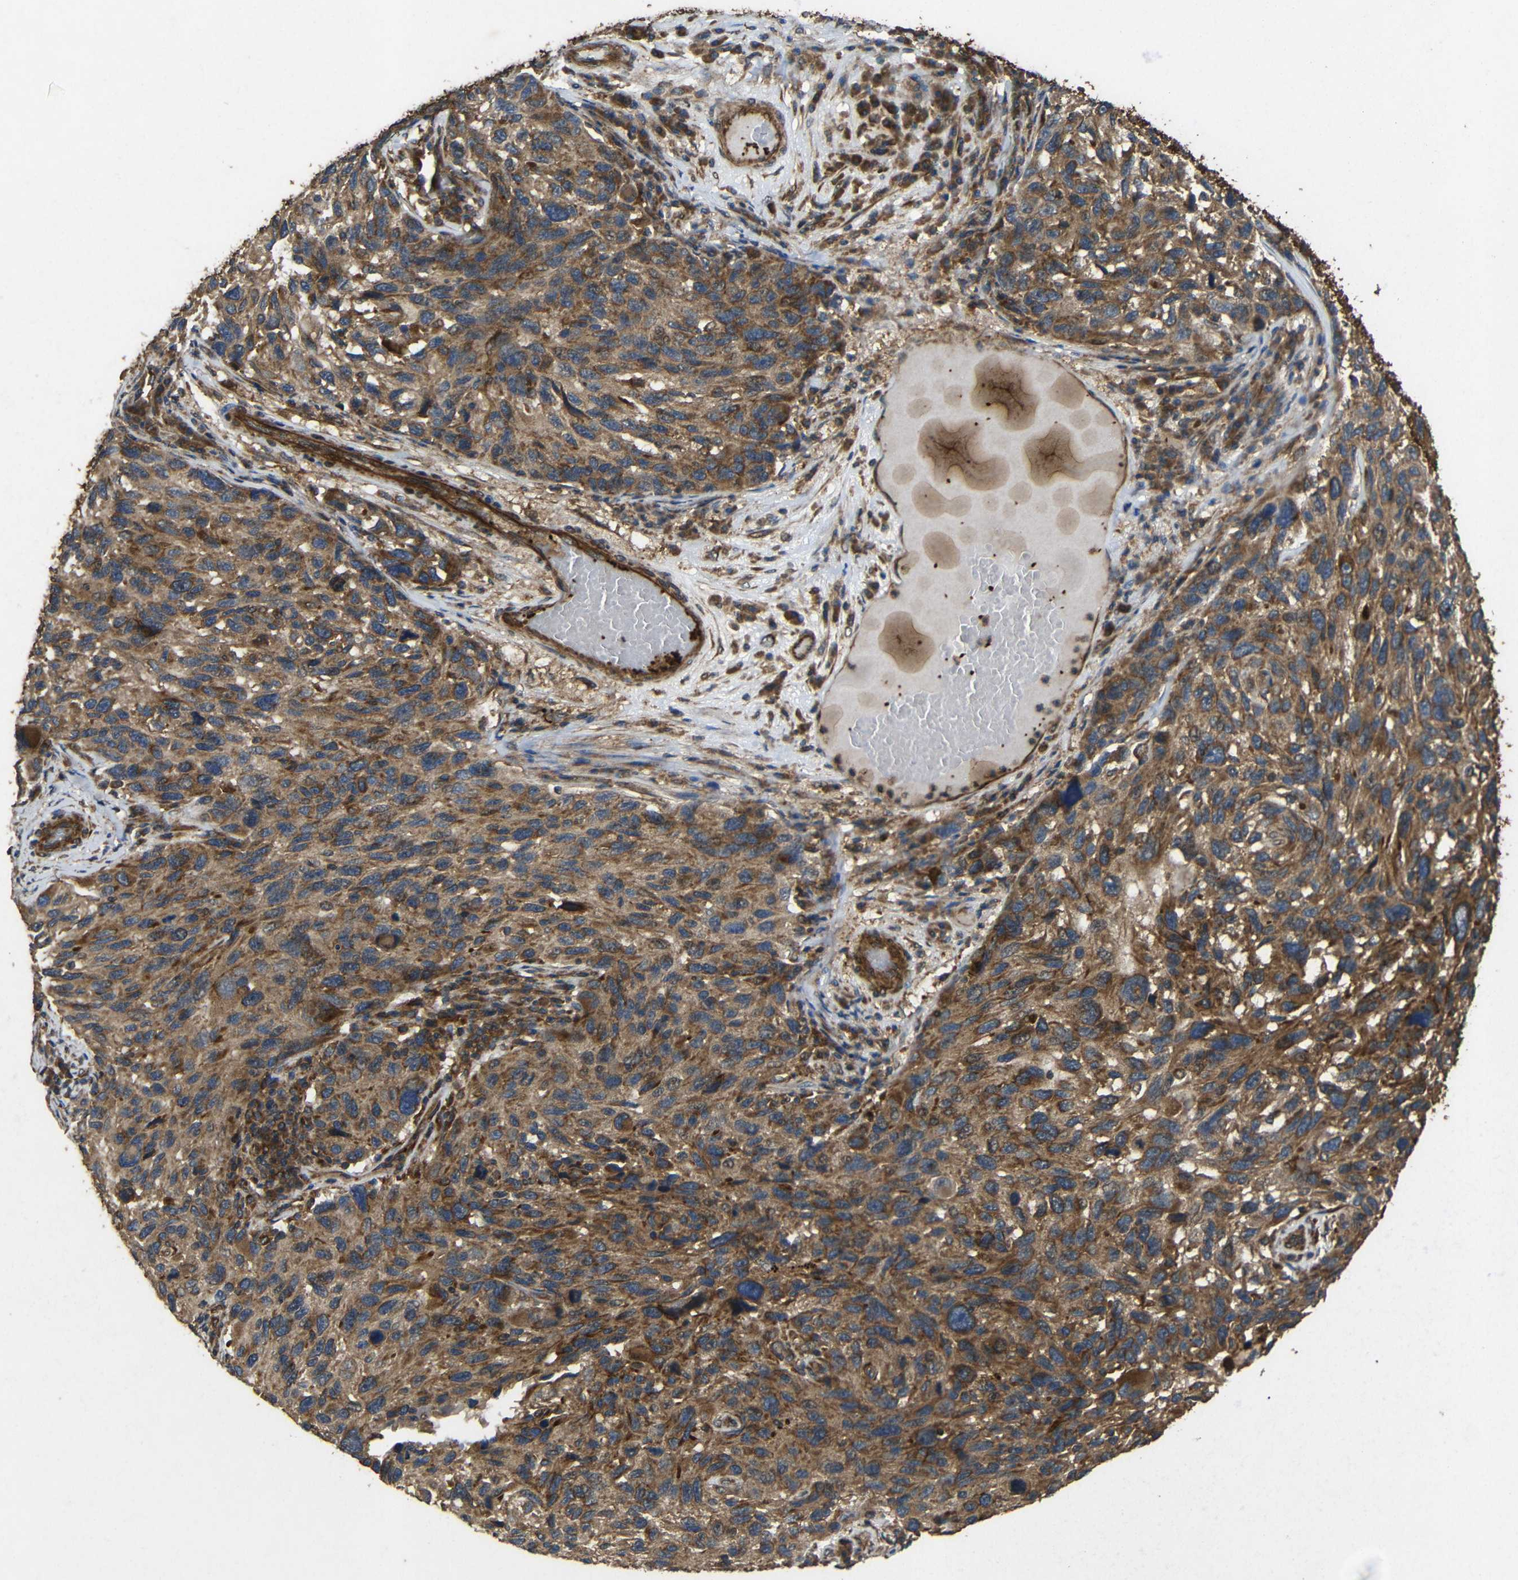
{"staining": {"intensity": "moderate", "quantity": ">75%", "location": "cytoplasmic/membranous"}, "tissue": "melanoma", "cell_type": "Tumor cells", "image_type": "cancer", "snomed": [{"axis": "morphology", "description": "Malignant melanoma, NOS"}, {"axis": "topography", "description": "Skin"}], "caption": "Moderate cytoplasmic/membranous expression is present in approximately >75% of tumor cells in melanoma.", "gene": "EIF2S1", "patient": {"sex": "male", "age": 53}}